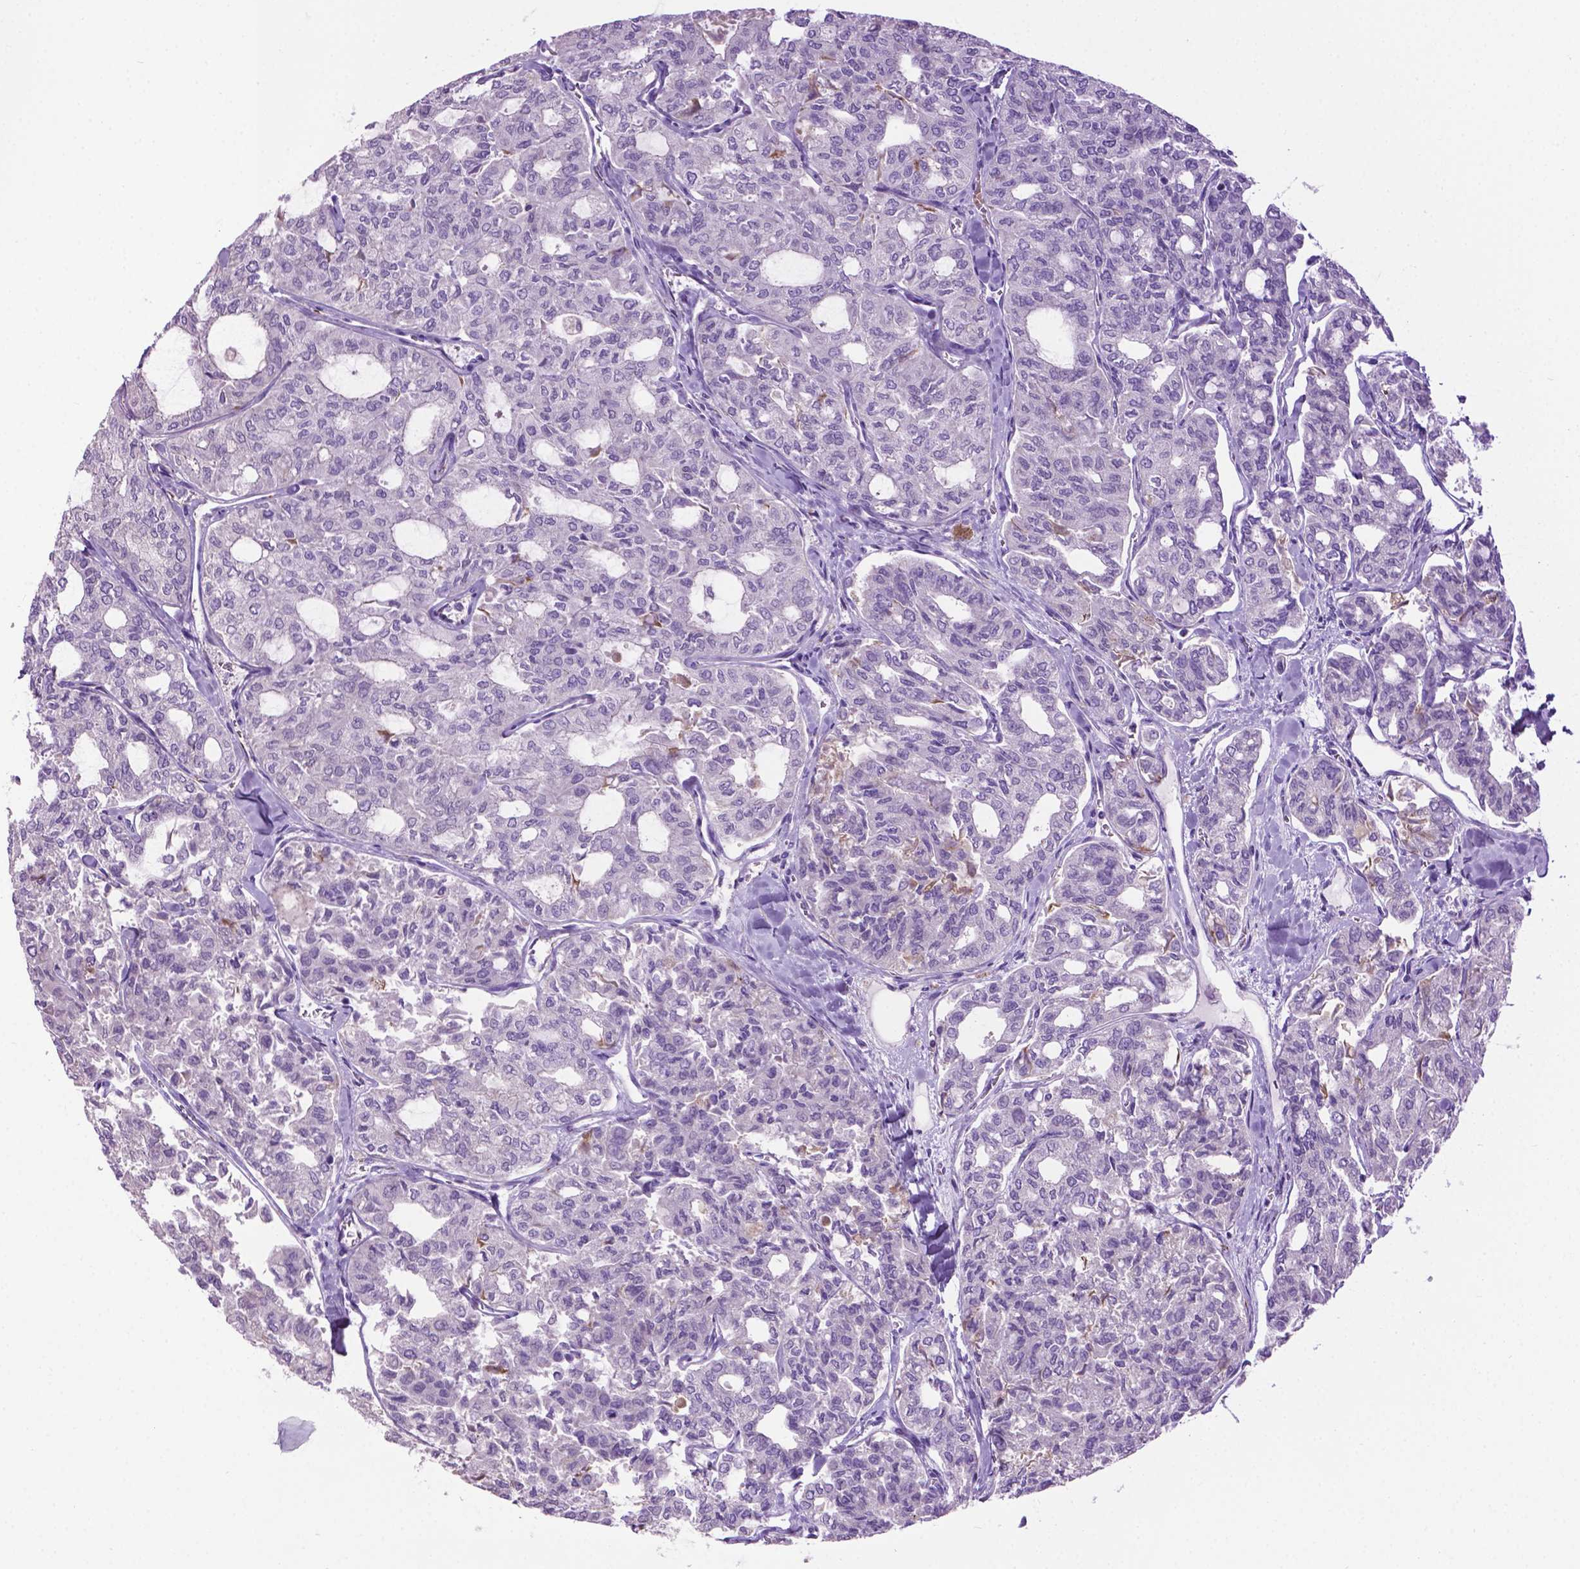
{"staining": {"intensity": "negative", "quantity": "none", "location": "none"}, "tissue": "thyroid cancer", "cell_type": "Tumor cells", "image_type": "cancer", "snomed": [{"axis": "morphology", "description": "Follicular adenoma carcinoma, NOS"}, {"axis": "topography", "description": "Thyroid gland"}], "caption": "There is no significant expression in tumor cells of thyroid cancer (follicular adenoma carcinoma).", "gene": "TMEM132E", "patient": {"sex": "male", "age": 75}}